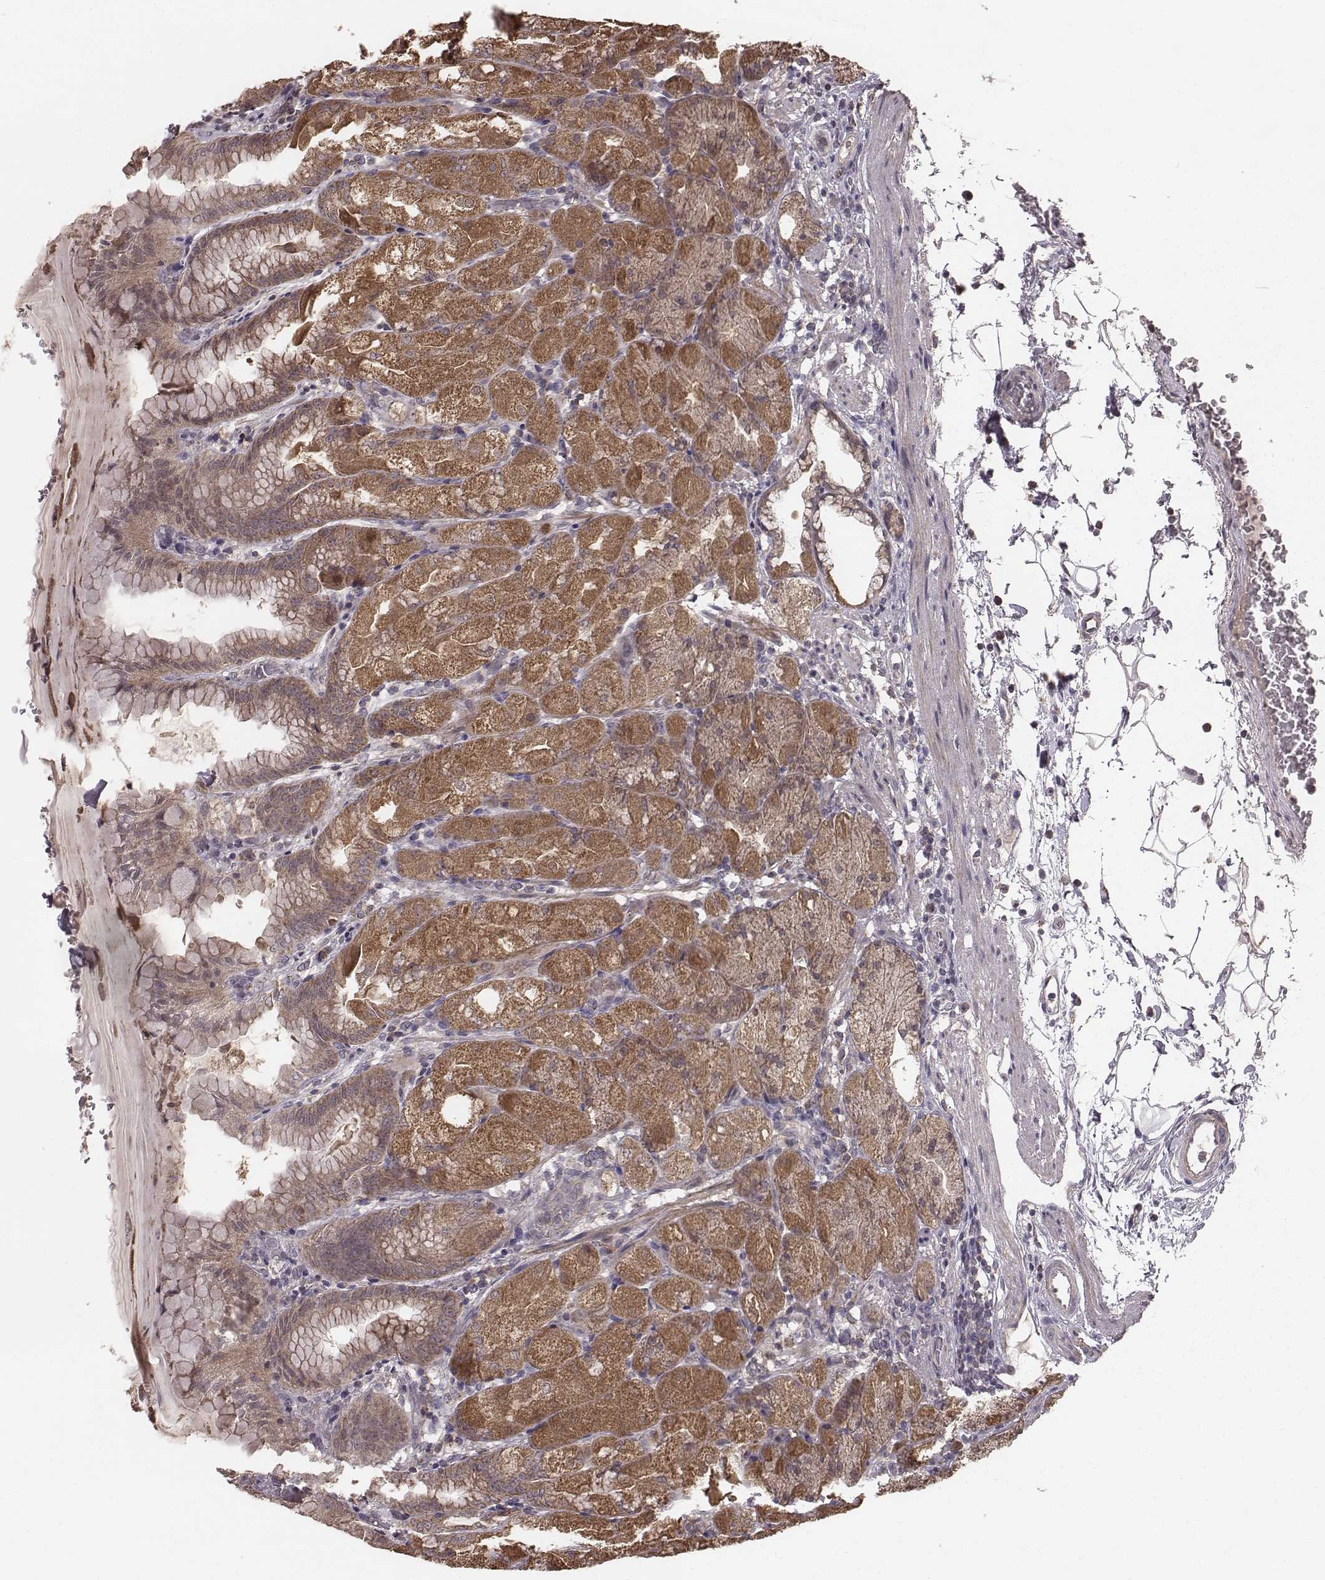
{"staining": {"intensity": "strong", "quantity": ">75%", "location": "cytoplasmic/membranous"}, "tissue": "stomach", "cell_type": "Glandular cells", "image_type": "normal", "snomed": [{"axis": "morphology", "description": "Normal tissue, NOS"}, {"axis": "topography", "description": "Stomach, upper"}, {"axis": "topography", "description": "Stomach"}, {"axis": "topography", "description": "Stomach, lower"}], "caption": "Stomach stained for a protein (brown) exhibits strong cytoplasmic/membranous positive staining in about >75% of glandular cells.", "gene": "PDCD2L", "patient": {"sex": "male", "age": 62}}